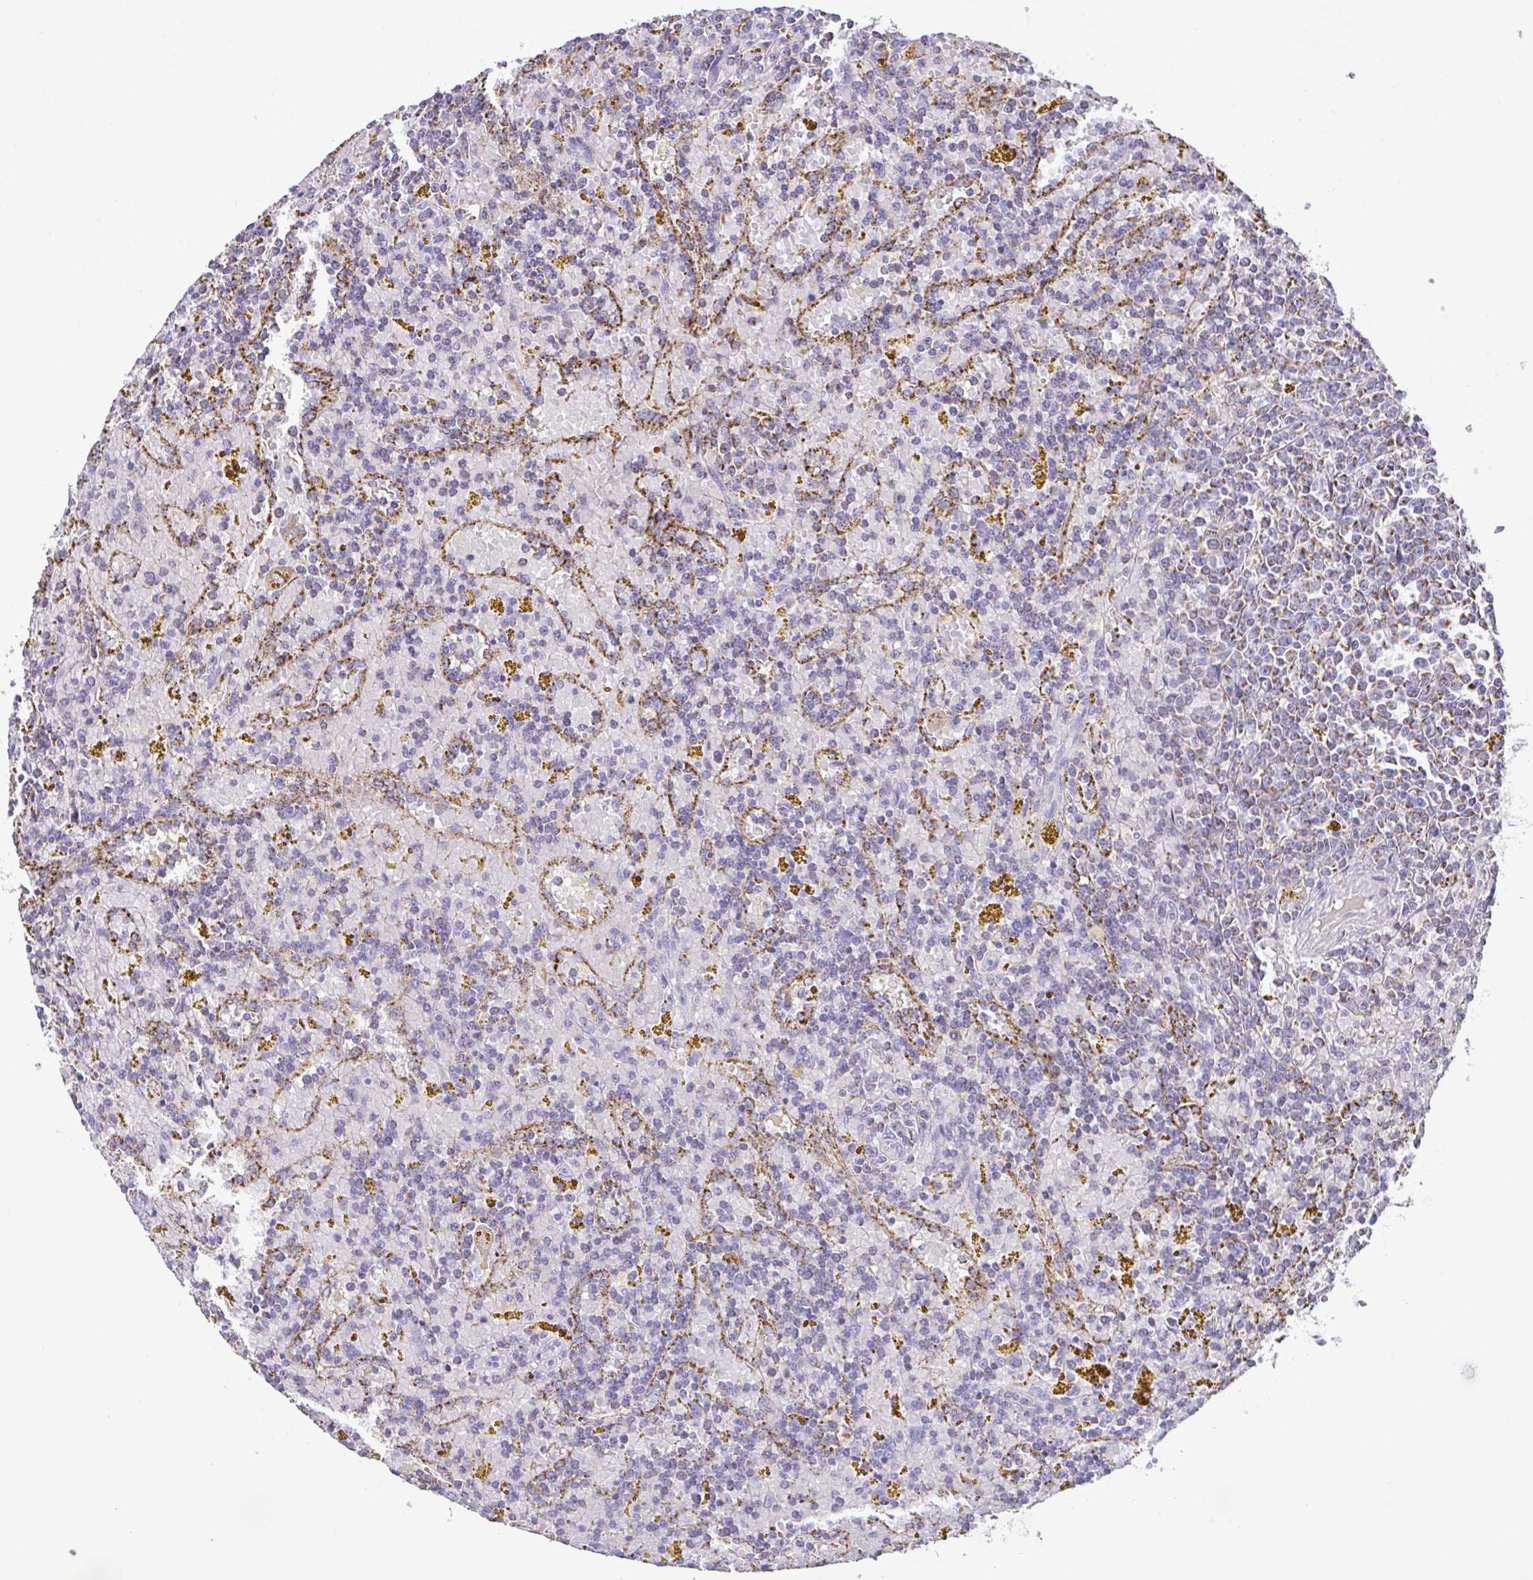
{"staining": {"intensity": "moderate", "quantity": "<25%", "location": "cytoplasmic/membranous"}, "tissue": "lymphoma", "cell_type": "Tumor cells", "image_type": "cancer", "snomed": [{"axis": "morphology", "description": "Malignant lymphoma, non-Hodgkin's type, Low grade"}, {"axis": "topography", "description": "Spleen"}, {"axis": "topography", "description": "Lymph node"}], "caption": "This photomicrograph demonstrates lymphoma stained with immunohistochemistry to label a protein in brown. The cytoplasmic/membranous of tumor cells show moderate positivity for the protein. Nuclei are counter-stained blue.", "gene": "PCMTD2", "patient": {"sex": "female", "age": 66}}